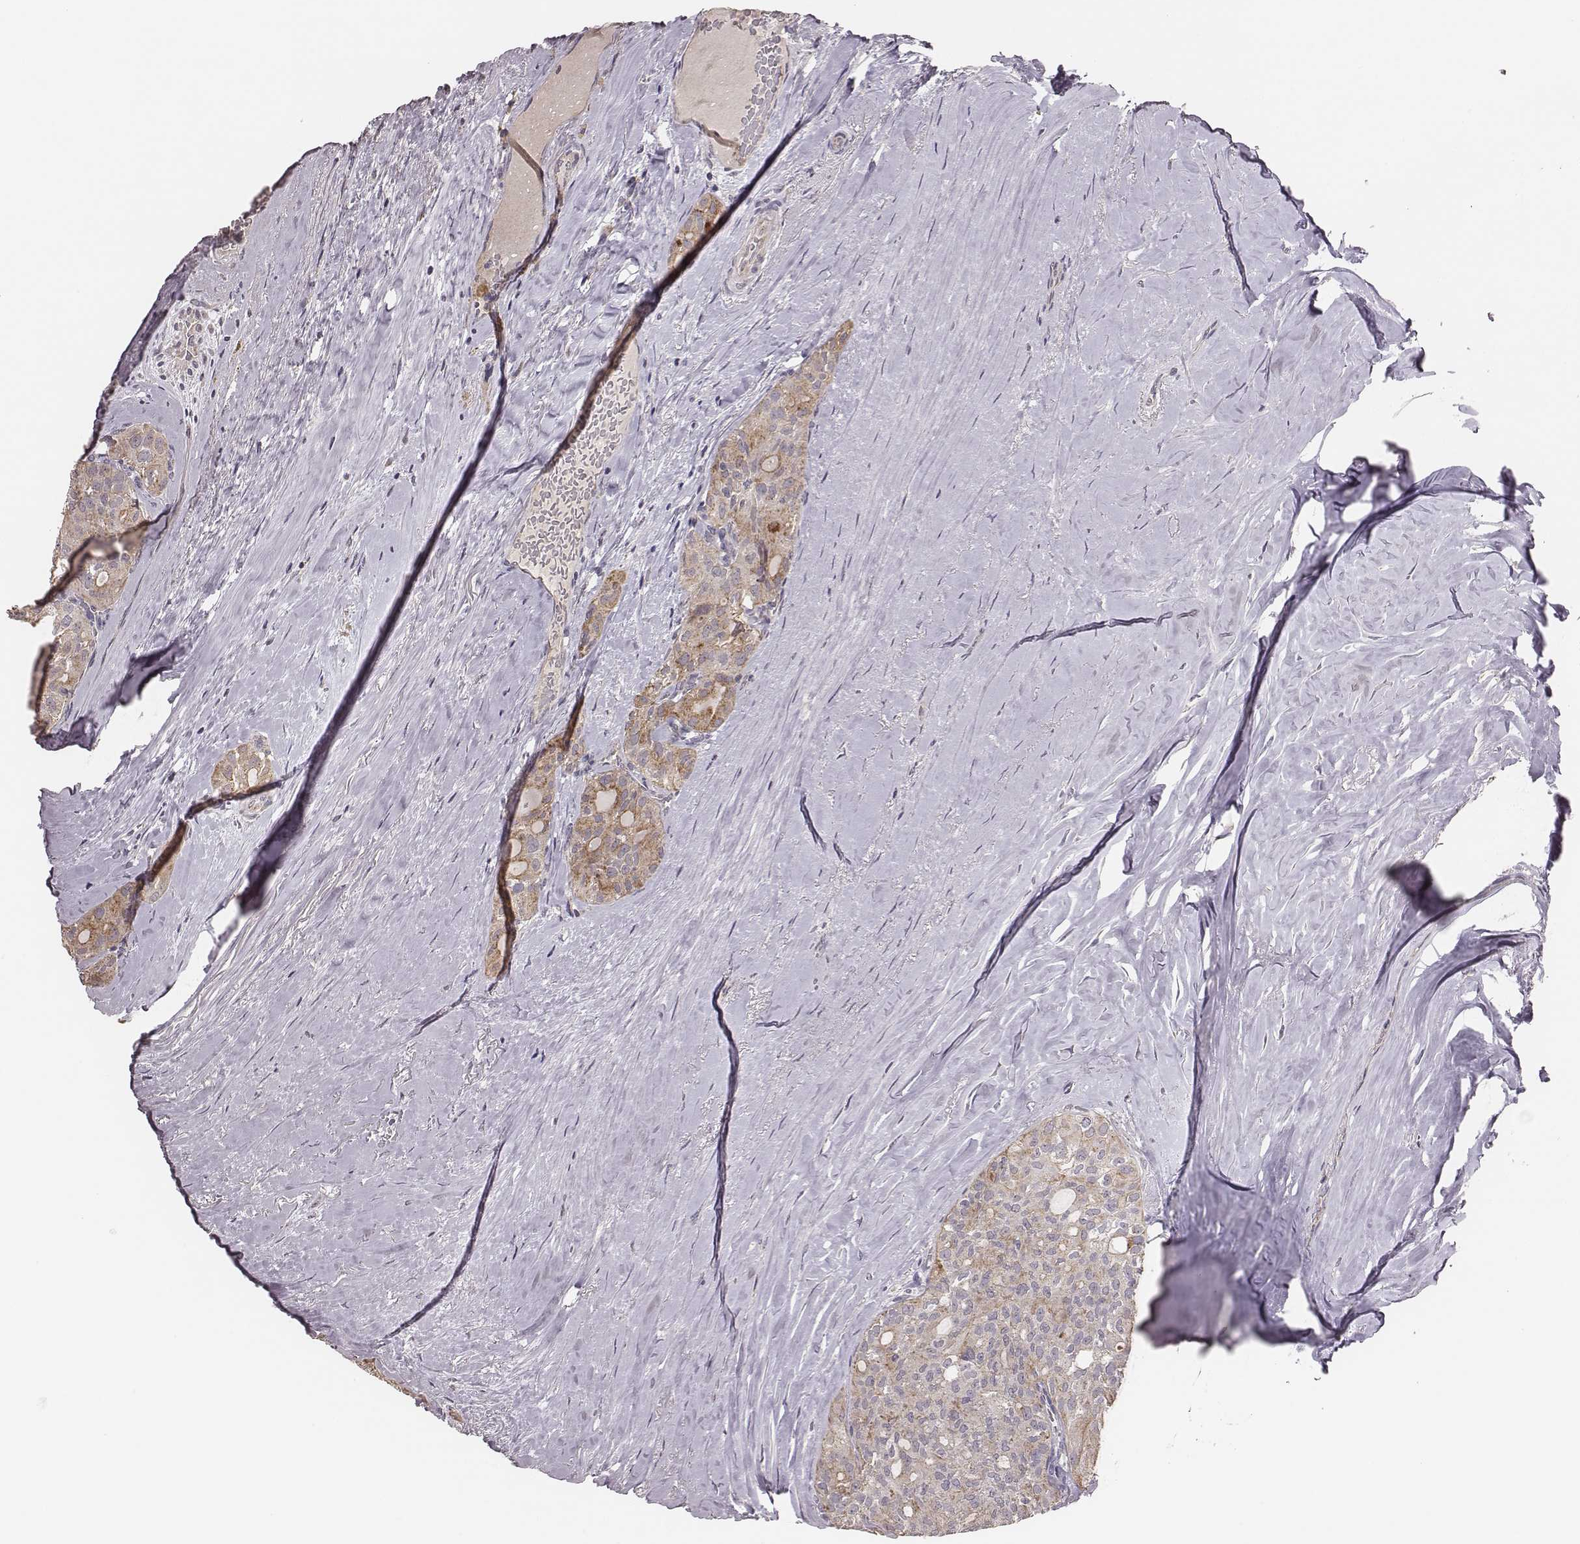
{"staining": {"intensity": "weak", "quantity": ">75%", "location": "cytoplasmic/membranous"}, "tissue": "thyroid cancer", "cell_type": "Tumor cells", "image_type": "cancer", "snomed": [{"axis": "morphology", "description": "Follicular adenoma carcinoma, NOS"}, {"axis": "topography", "description": "Thyroid gland"}], "caption": "DAB (3,3'-diaminobenzidine) immunohistochemical staining of human thyroid cancer (follicular adenoma carcinoma) reveals weak cytoplasmic/membranous protein positivity in about >75% of tumor cells.", "gene": "HAVCR1", "patient": {"sex": "male", "age": 75}}